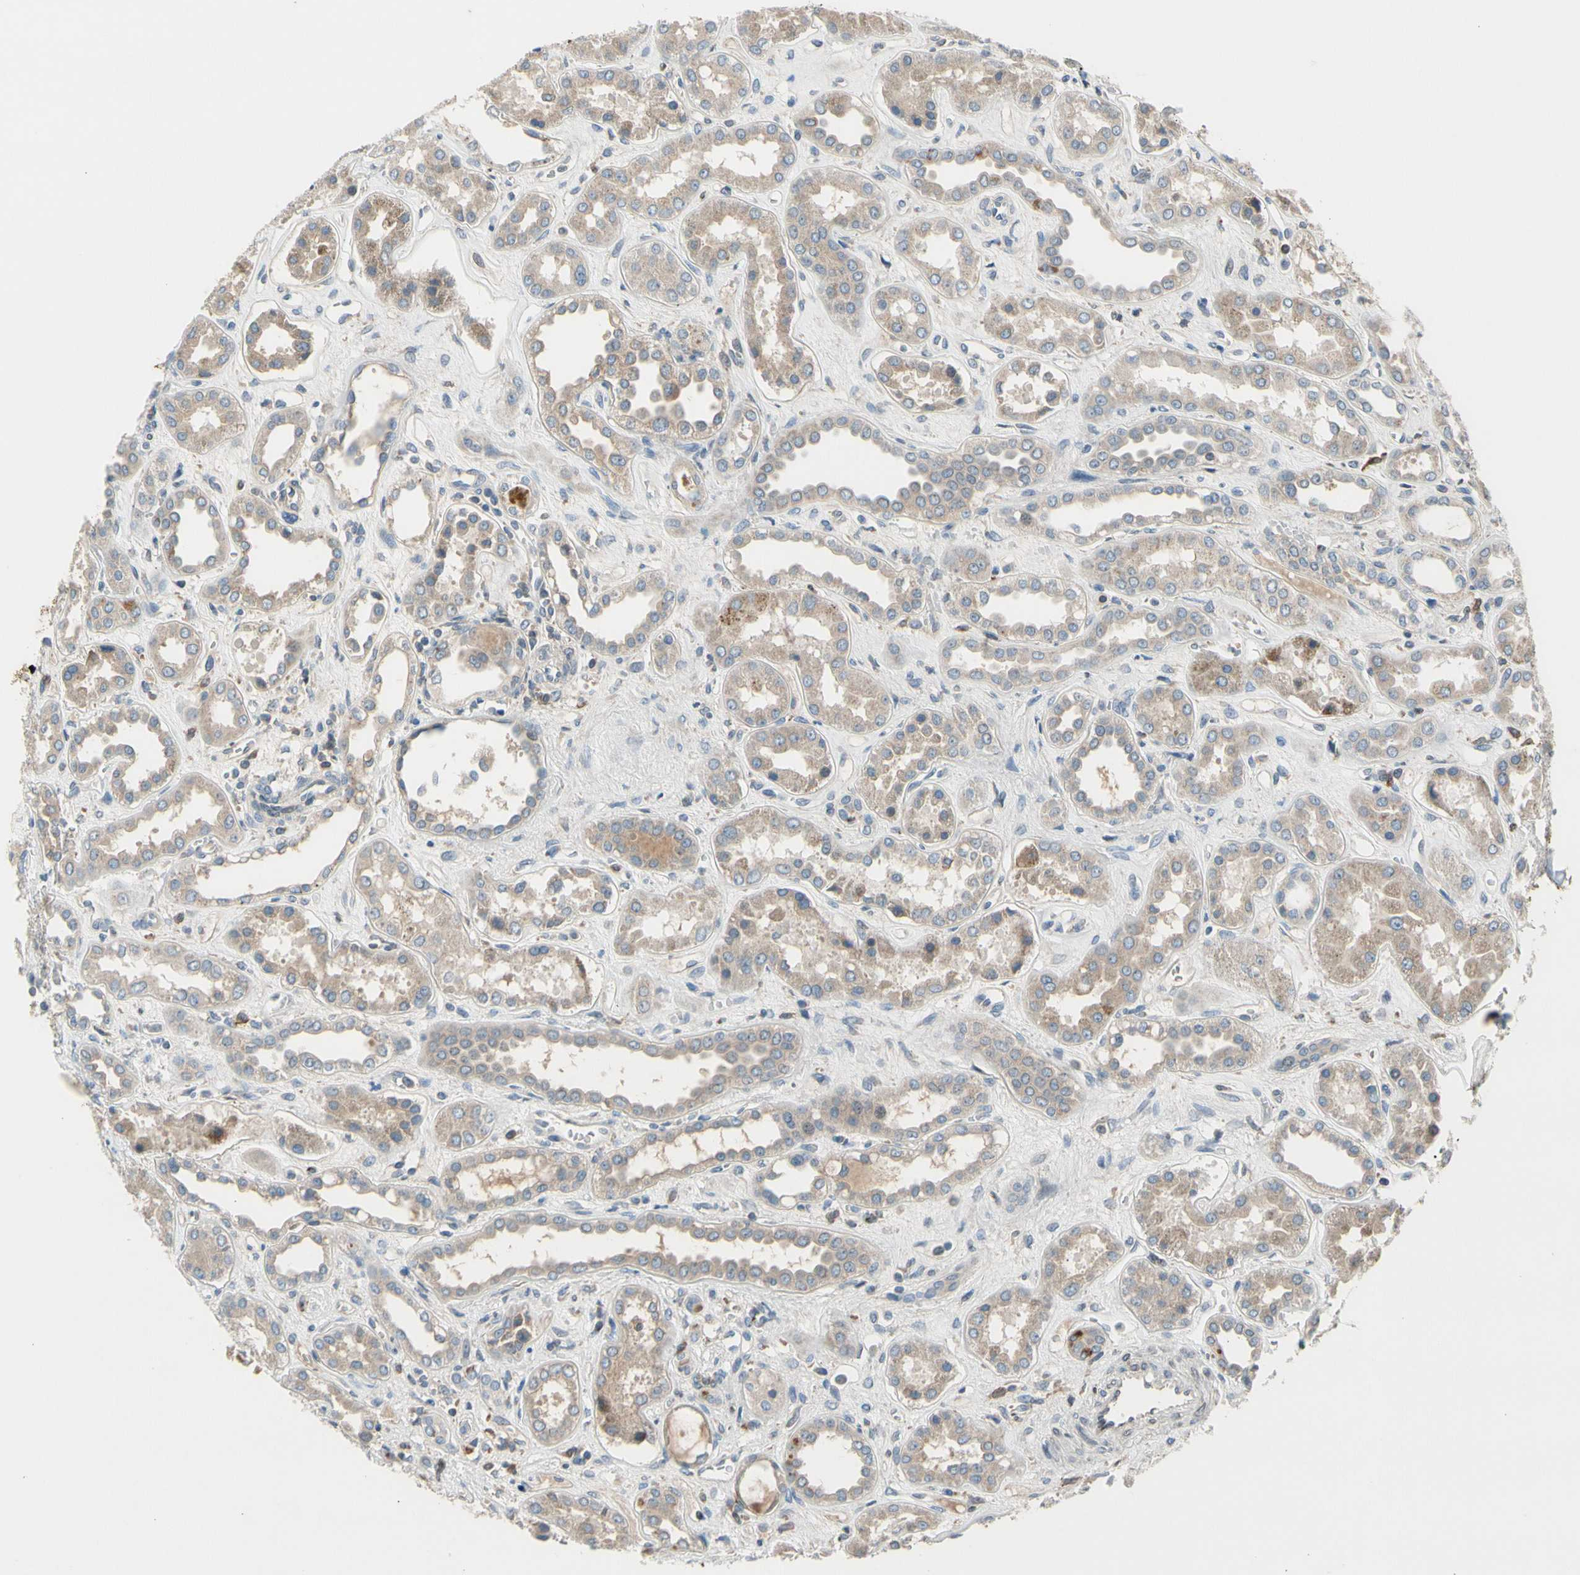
{"staining": {"intensity": "negative", "quantity": "none", "location": "none"}, "tissue": "kidney", "cell_type": "Cells in glomeruli", "image_type": "normal", "snomed": [{"axis": "morphology", "description": "Normal tissue, NOS"}, {"axis": "topography", "description": "Kidney"}], "caption": "Immunohistochemical staining of unremarkable kidney reveals no significant expression in cells in glomeruli.", "gene": "NPHP3", "patient": {"sex": "male", "age": 59}}